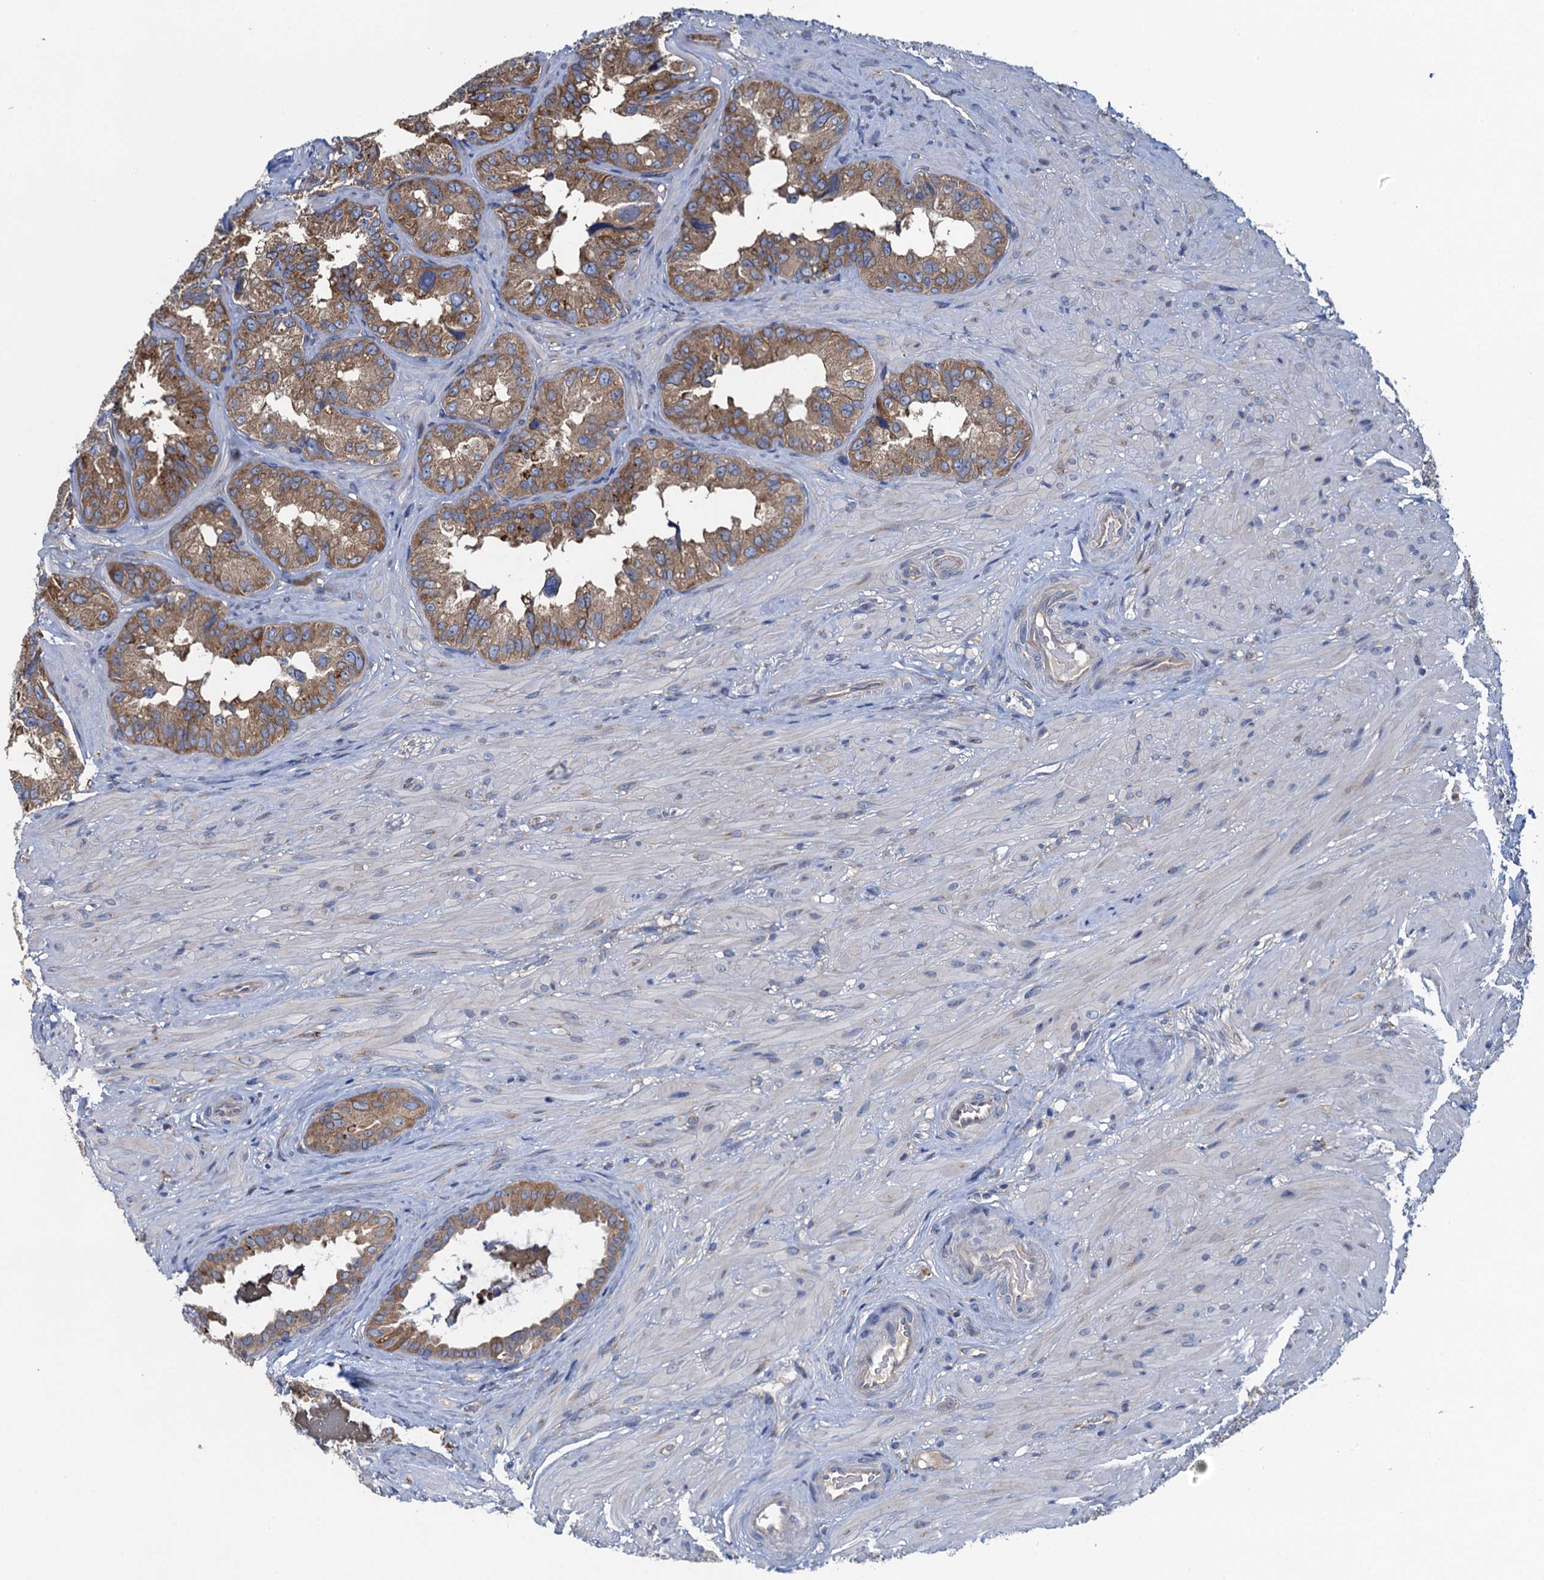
{"staining": {"intensity": "moderate", "quantity": ">75%", "location": "cytoplasmic/membranous"}, "tissue": "seminal vesicle", "cell_type": "Glandular cells", "image_type": "normal", "snomed": [{"axis": "morphology", "description": "Normal tissue, NOS"}, {"axis": "topography", "description": "Seminal veicle"}, {"axis": "topography", "description": "Peripheral nerve tissue"}], "caption": "Moderate cytoplasmic/membranous staining is present in about >75% of glandular cells in normal seminal vesicle.", "gene": "ADCY9", "patient": {"sex": "male", "age": 67}}